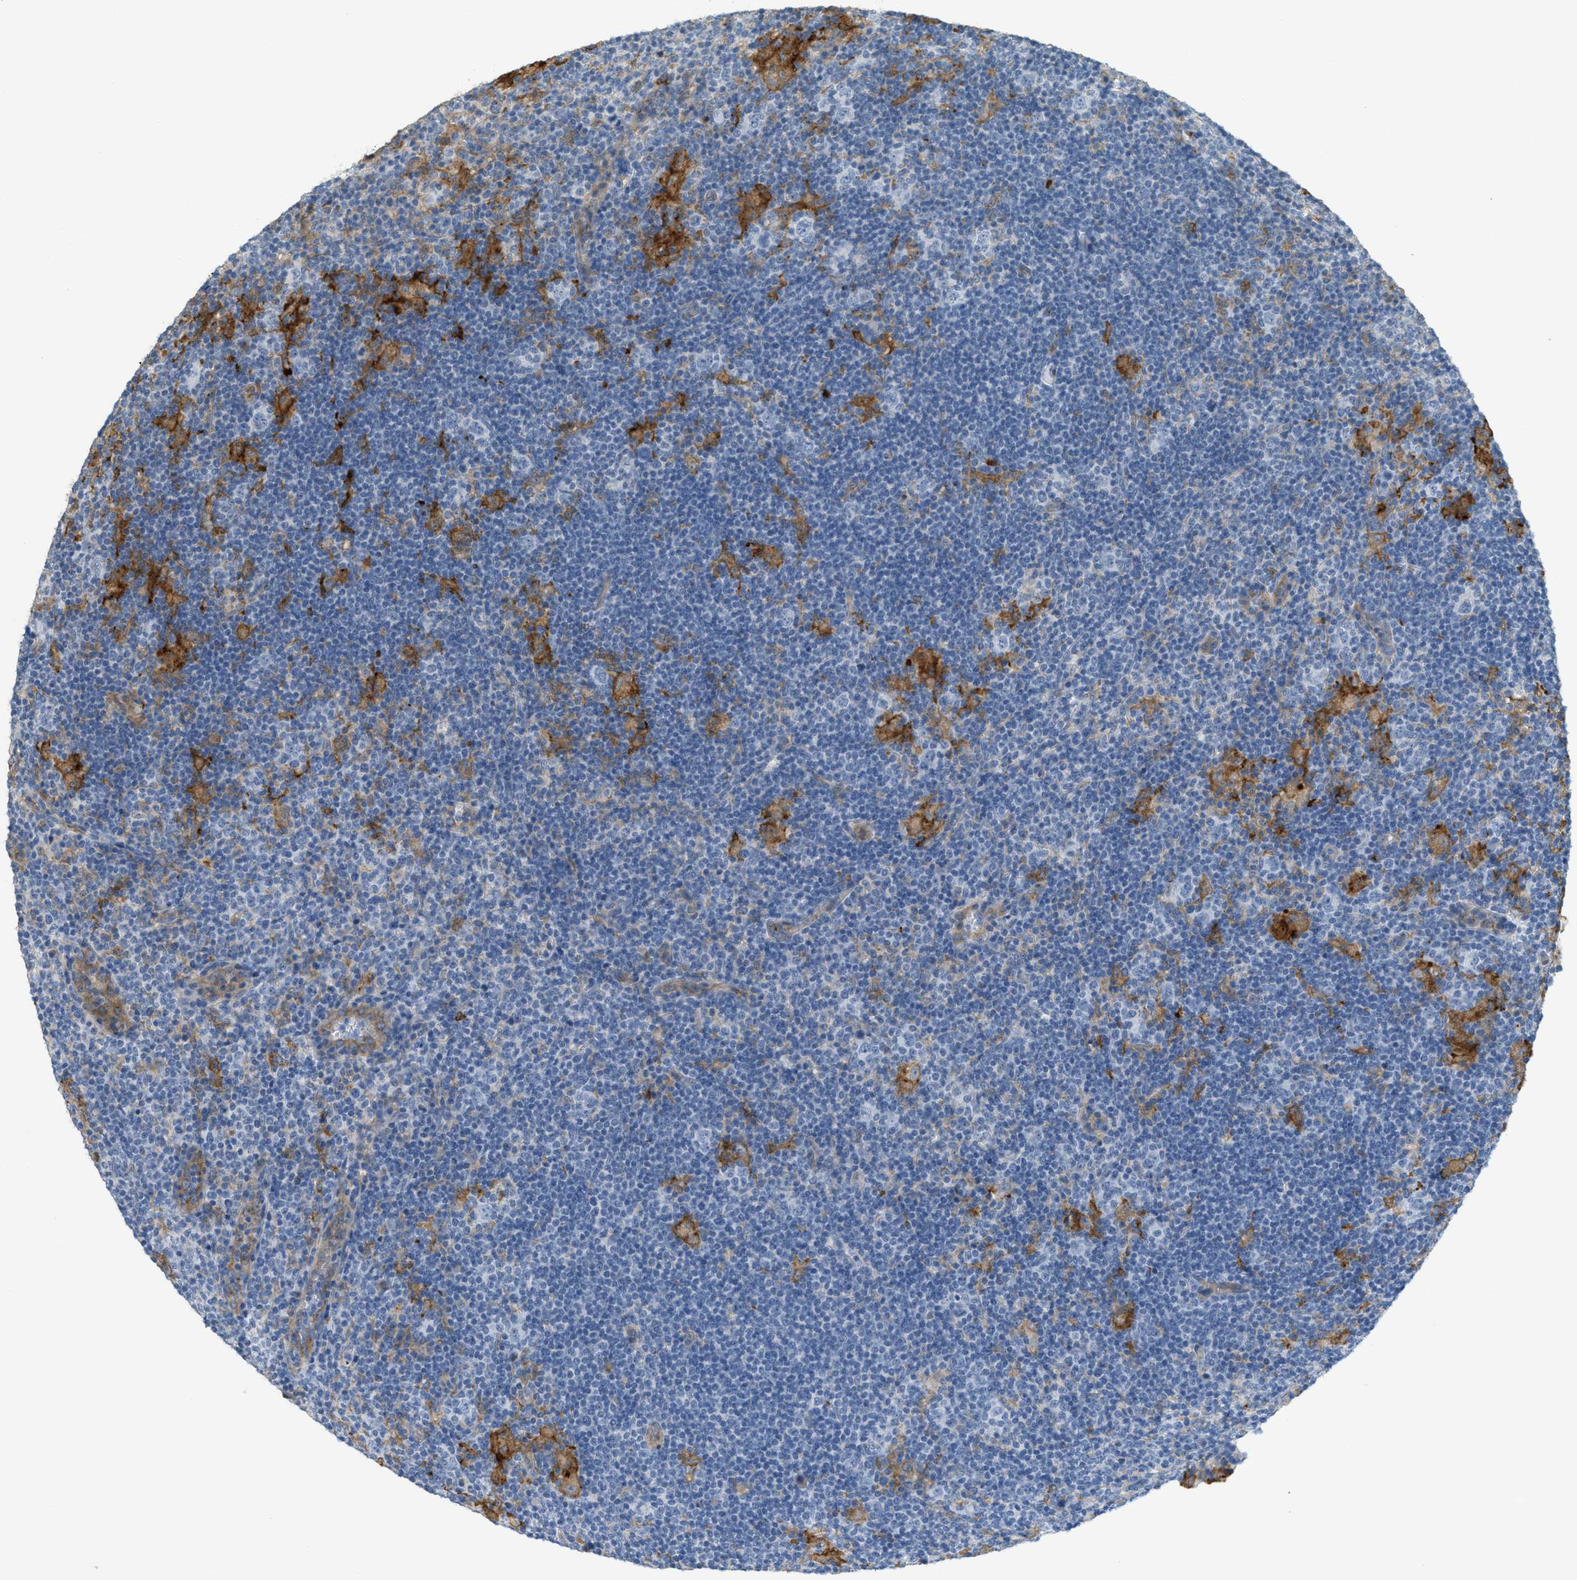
{"staining": {"intensity": "negative", "quantity": "none", "location": "none"}, "tissue": "lymphoma", "cell_type": "Tumor cells", "image_type": "cancer", "snomed": [{"axis": "morphology", "description": "Hodgkin's disease, NOS"}, {"axis": "topography", "description": "Lymph node"}], "caption": "Lymphoma was stained to show a protein in brown. There is no significant positivity in tumor cells.", "gene": "ADCY5", "patient": {"sex": "female", "age": 57}}